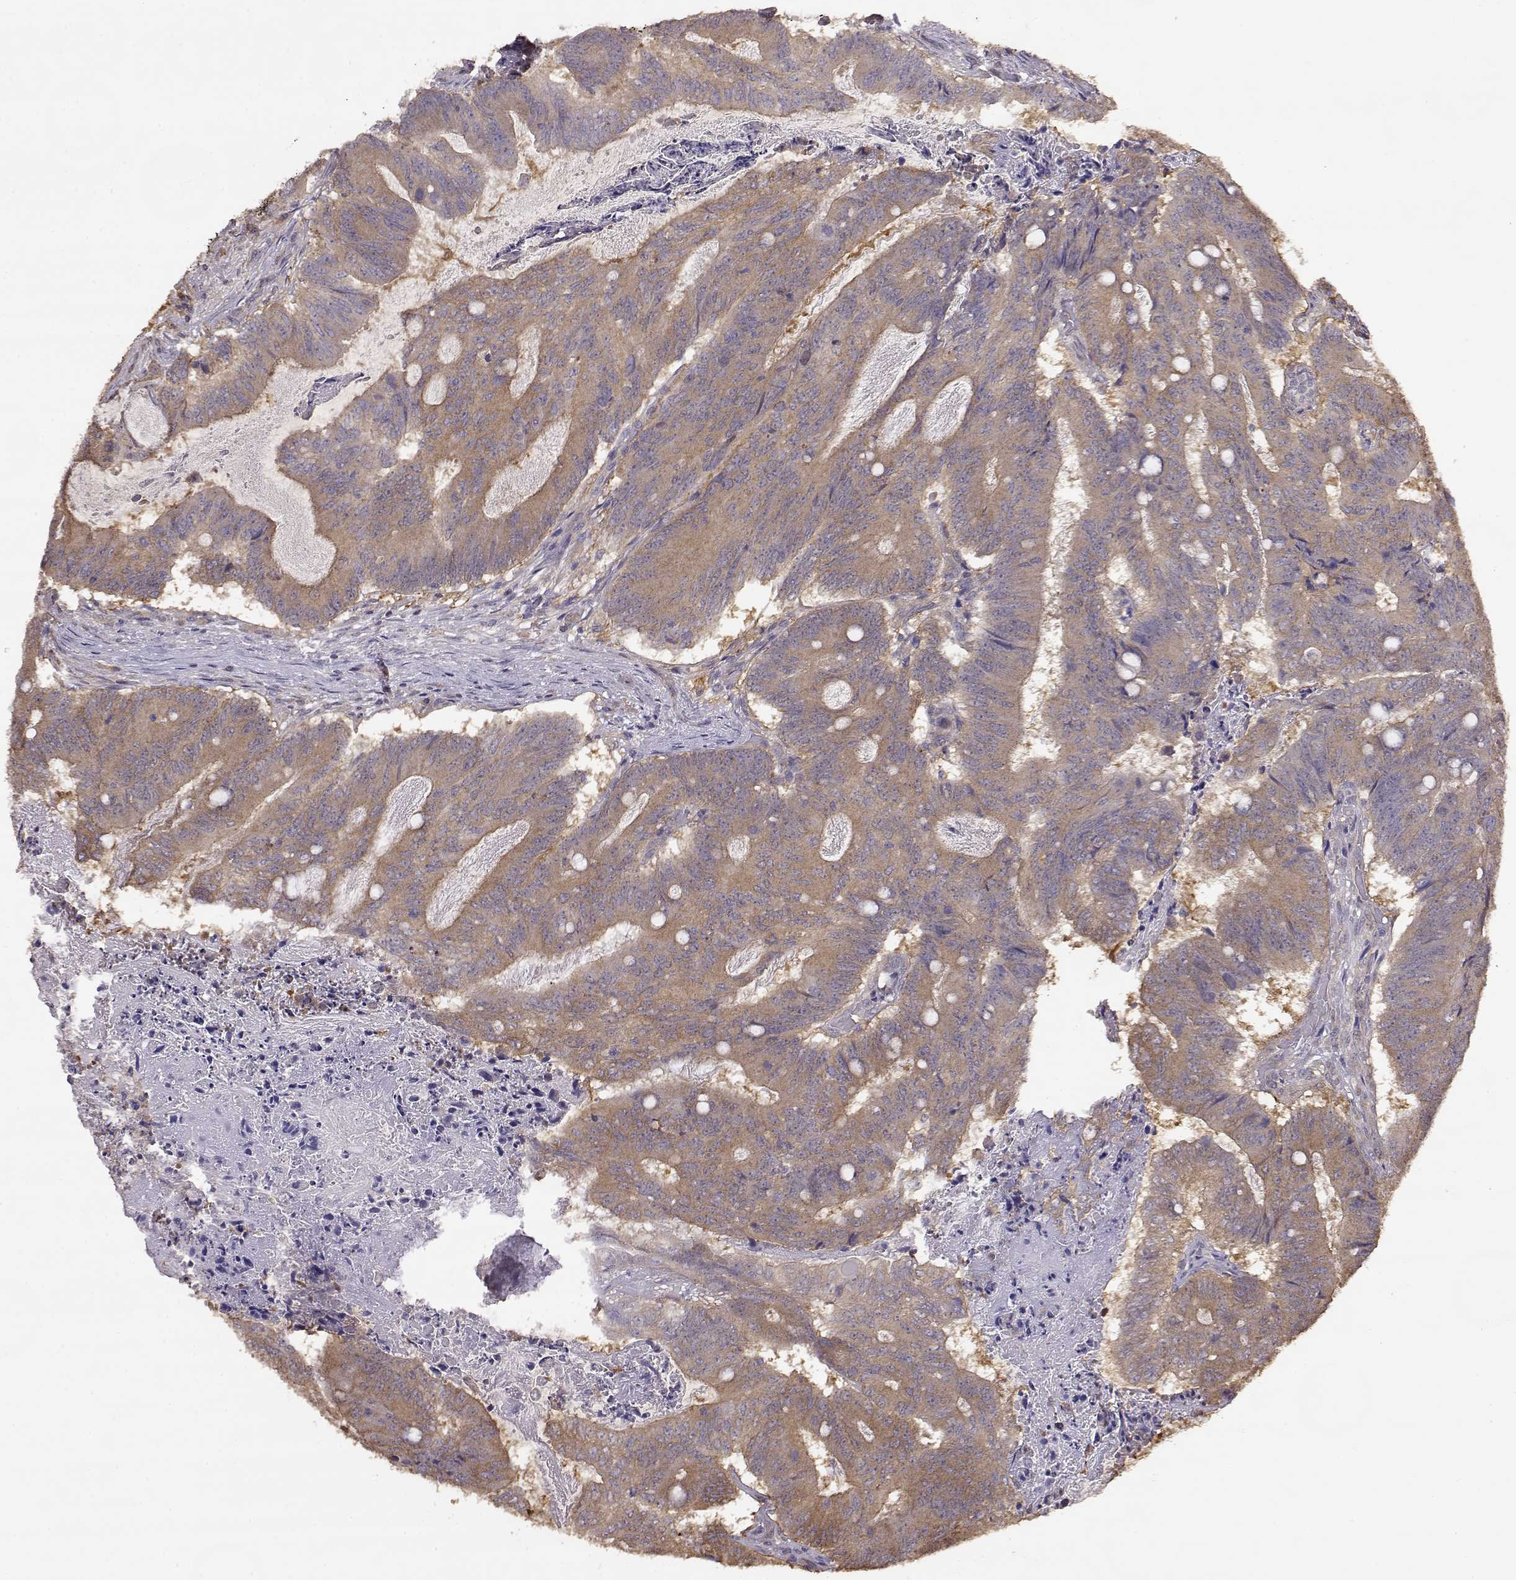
{"staining": {"intensity": "moderate", "quantity": ">75%", "location": "cytoplasmic/membranous"}, "tissue": "colorectal cancer", "cell_type": "Tumor cells", "image_type": "cancer", "snomed": [{"axis": "morphology", "description": "Adenocarcinoma, NOS"}, {"axis": "topography", "description": "Colon"}], "caption": "IHC (DAB (3,3'-diaminobenzidine)) staining of human colorectal adenocarcinoma exhibits moderate cytoplasmic/membranous protein positivity in about >75% of tumor cells.", "gene": "CRIM1", "patient": {"sex": "female", "age": 70}}